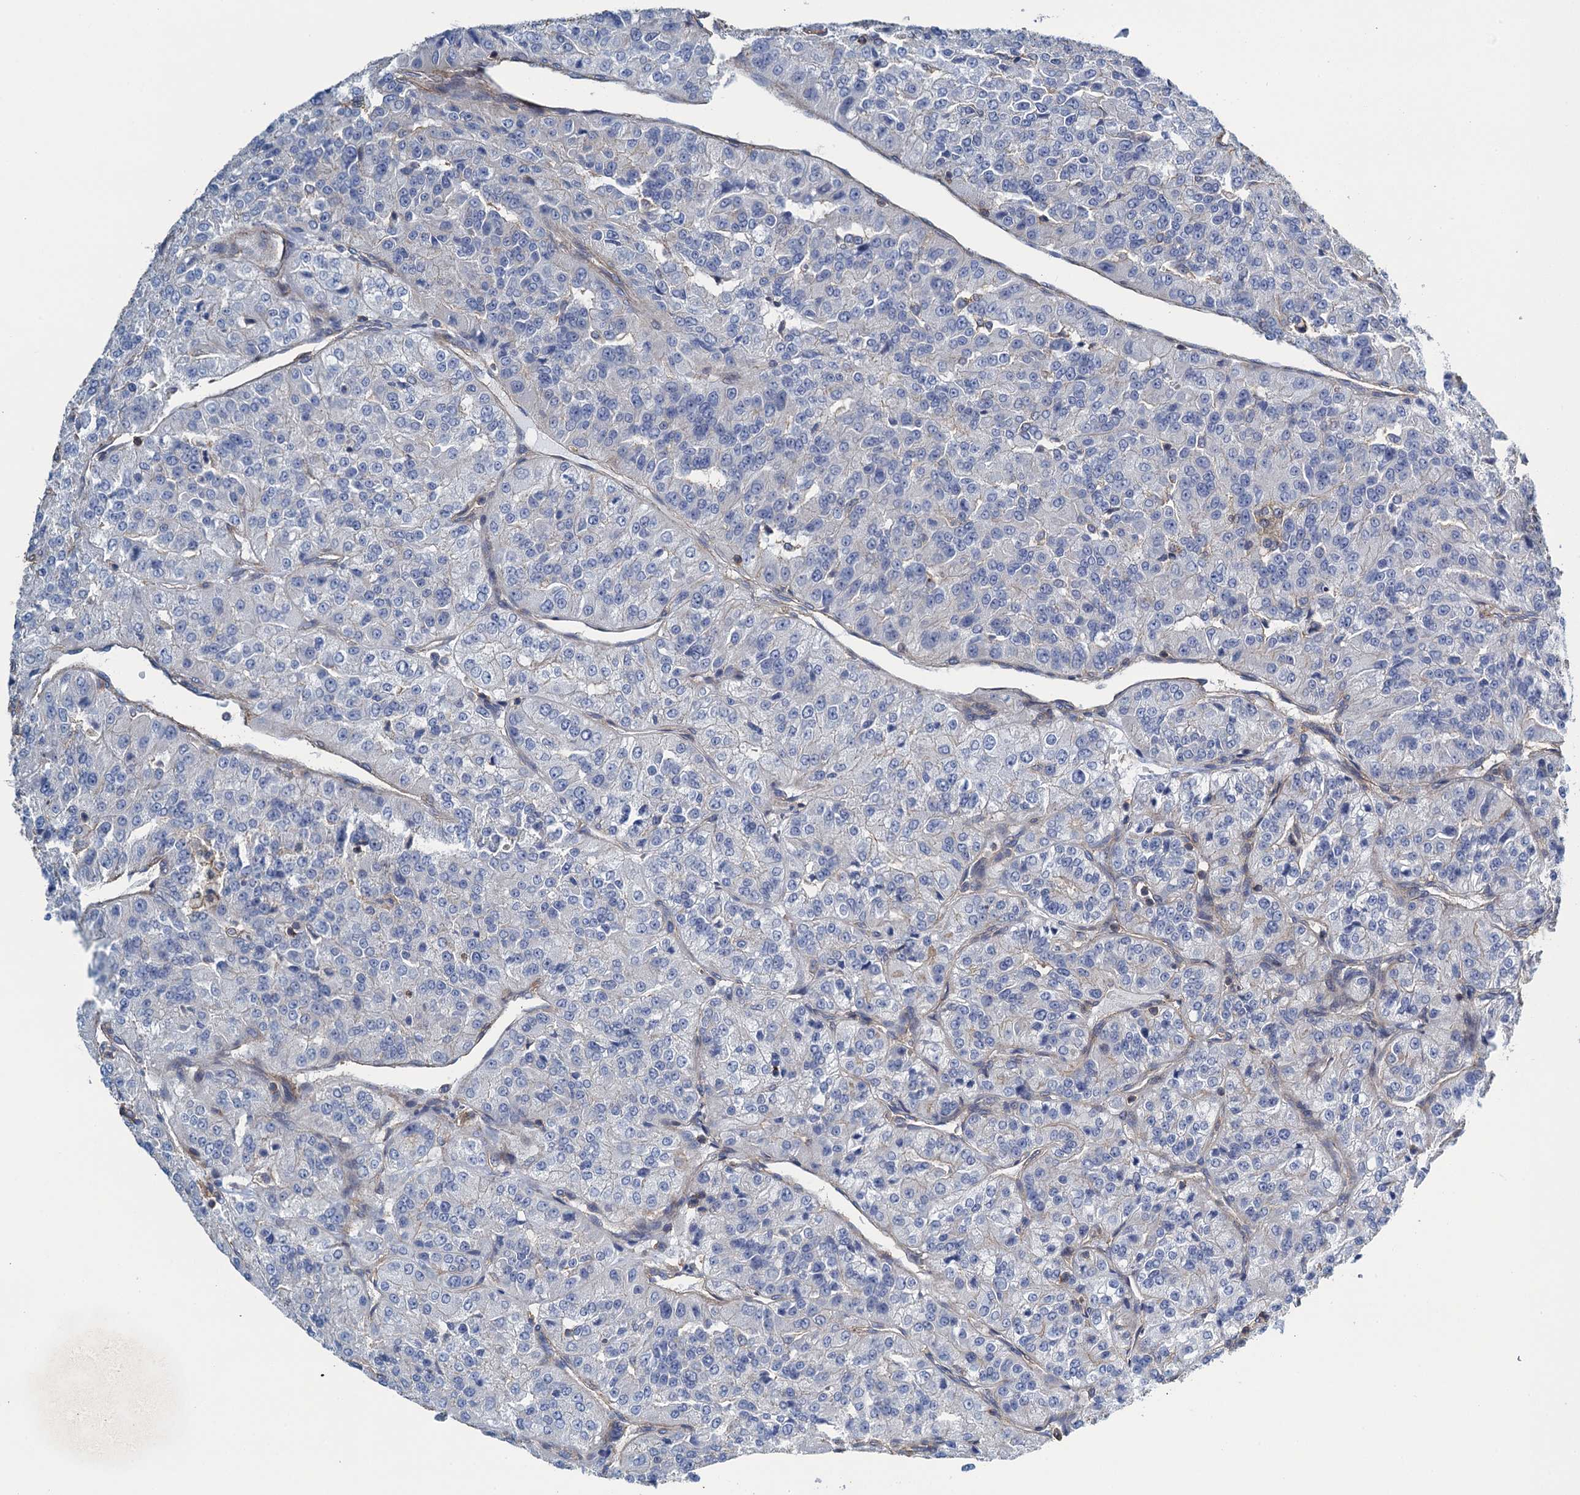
{"staining": {"intensity": "negative", "quantity": "none", "location": "none"}, "tissue": "renal cancer", "cell_type": "Tumor cells", "image_type": "cancer", "snomed": [{"axis": "morphology", "description": "Adenocarcinoma, NOS"}, {"axis": "topography", "description": "Kidney"}], "caption": "A high-resolution micrograph shows immunohistochemistry staining of renal cancer (adenocarcinoma), which exhibits no significant staining in tumor cells.", "gene": "PROSER2", "patient": {"sex": "female", "age": 63}}